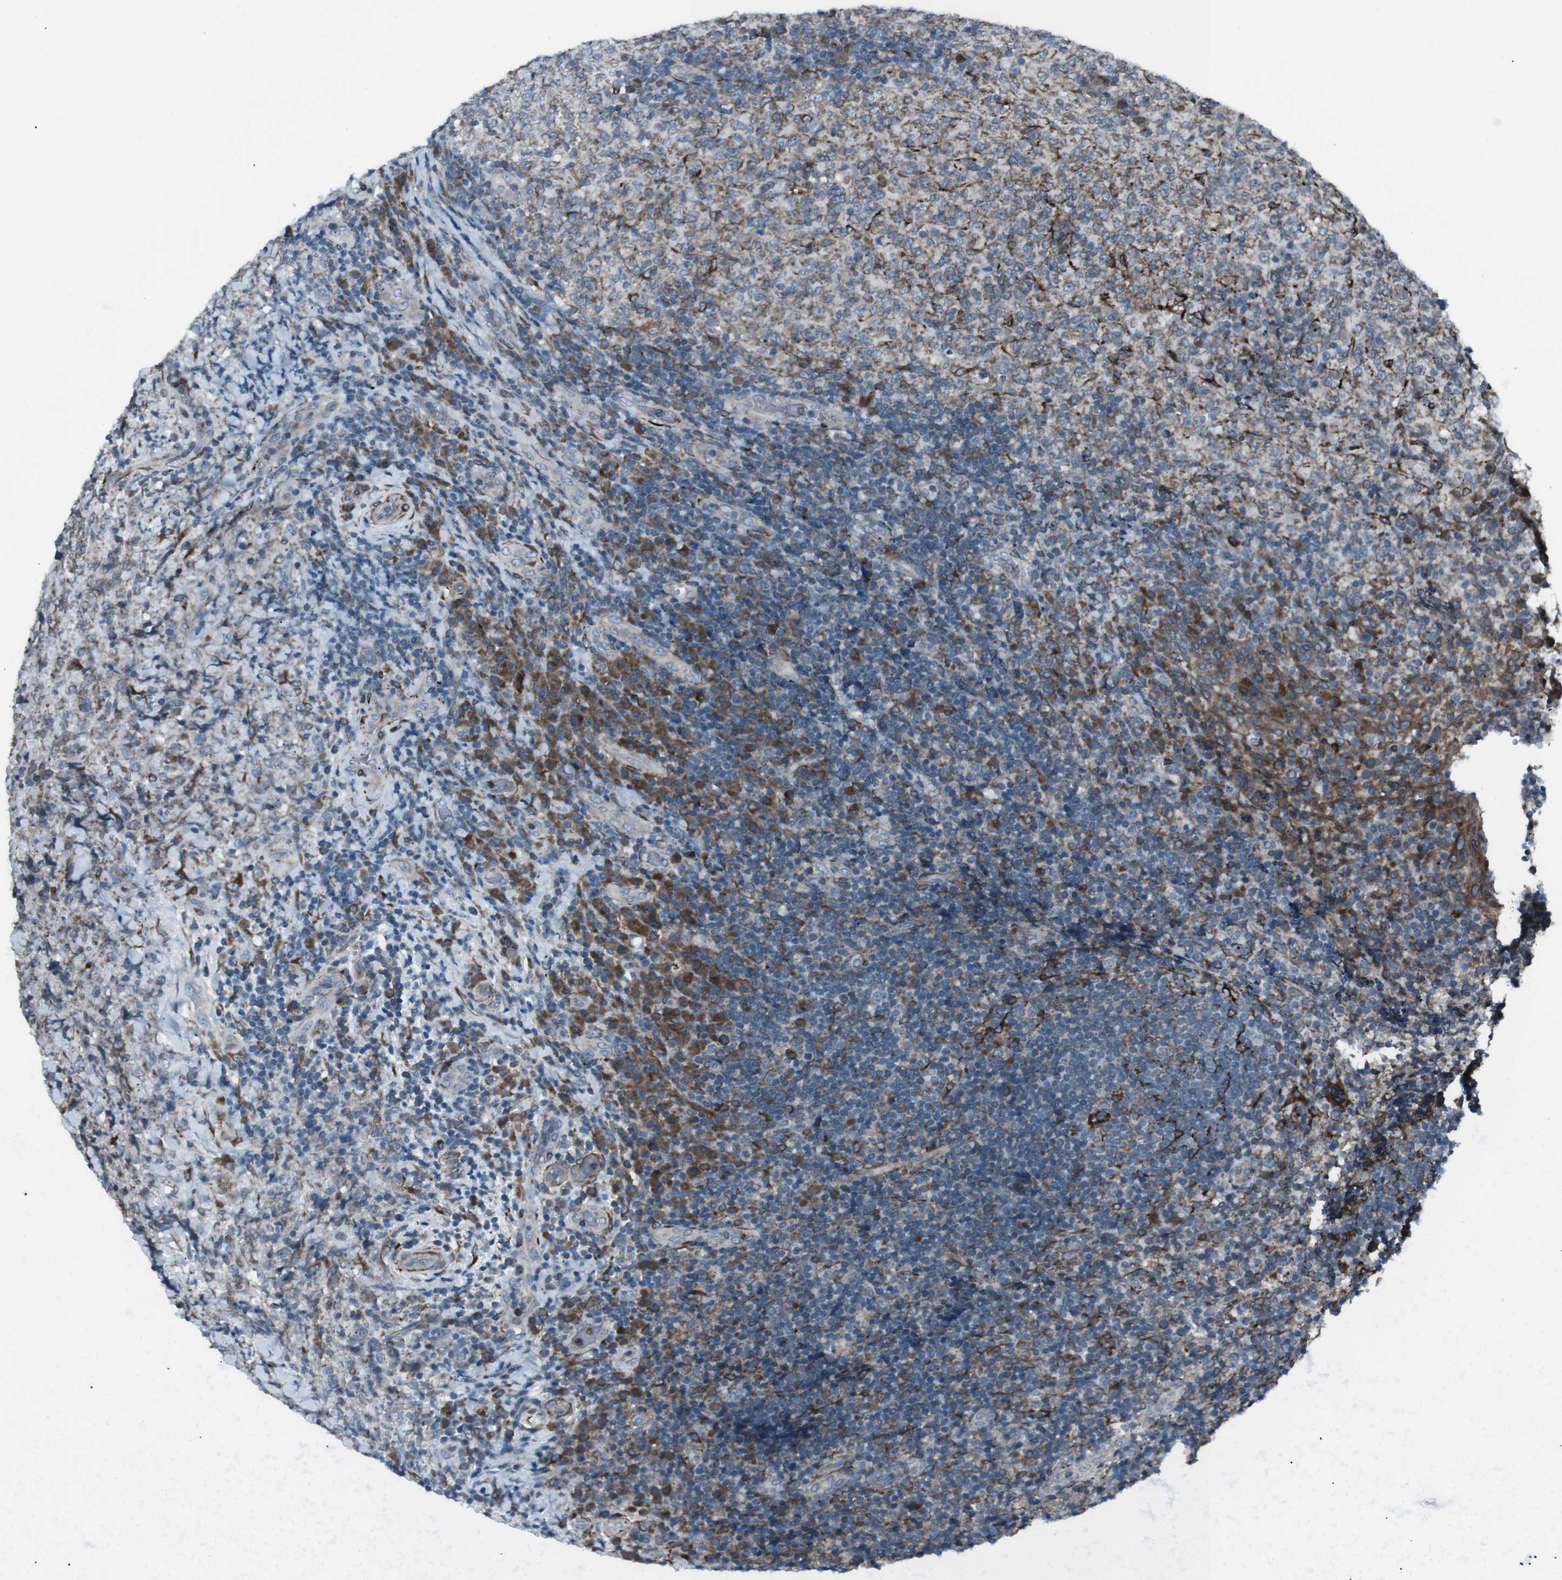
{"staining": {"intensity": "moderate", "quantity": "<25%", "location": "cytoplasmic/membranous"}, "tissue": "lymphoma", "cell_type": "Tumor cells", "image_type": "cancer", "snomed": [{"axis": "morphology", "description": "Malignant lymphoma, non-Hodgkin's type, High grade"}, {"axis": "topography", "description": "Tonsil"}], "caption": "IHC staining of high-grade malignant lymphoma, non-Hodgkin's type, which shows low levels of moderate cytoplasmic/membranous positivity in approximately <25% of tumor cells indicating moderate cytoplasmic/membranous protein expression. The staining was performed using DAB (3,3'-diaminobenzidine) (brown) for protein detection and nuclei were counterstained in hematoxylin (blue).", "gene": "LNPK", "patient": {"sex": "female", "age": 36}}